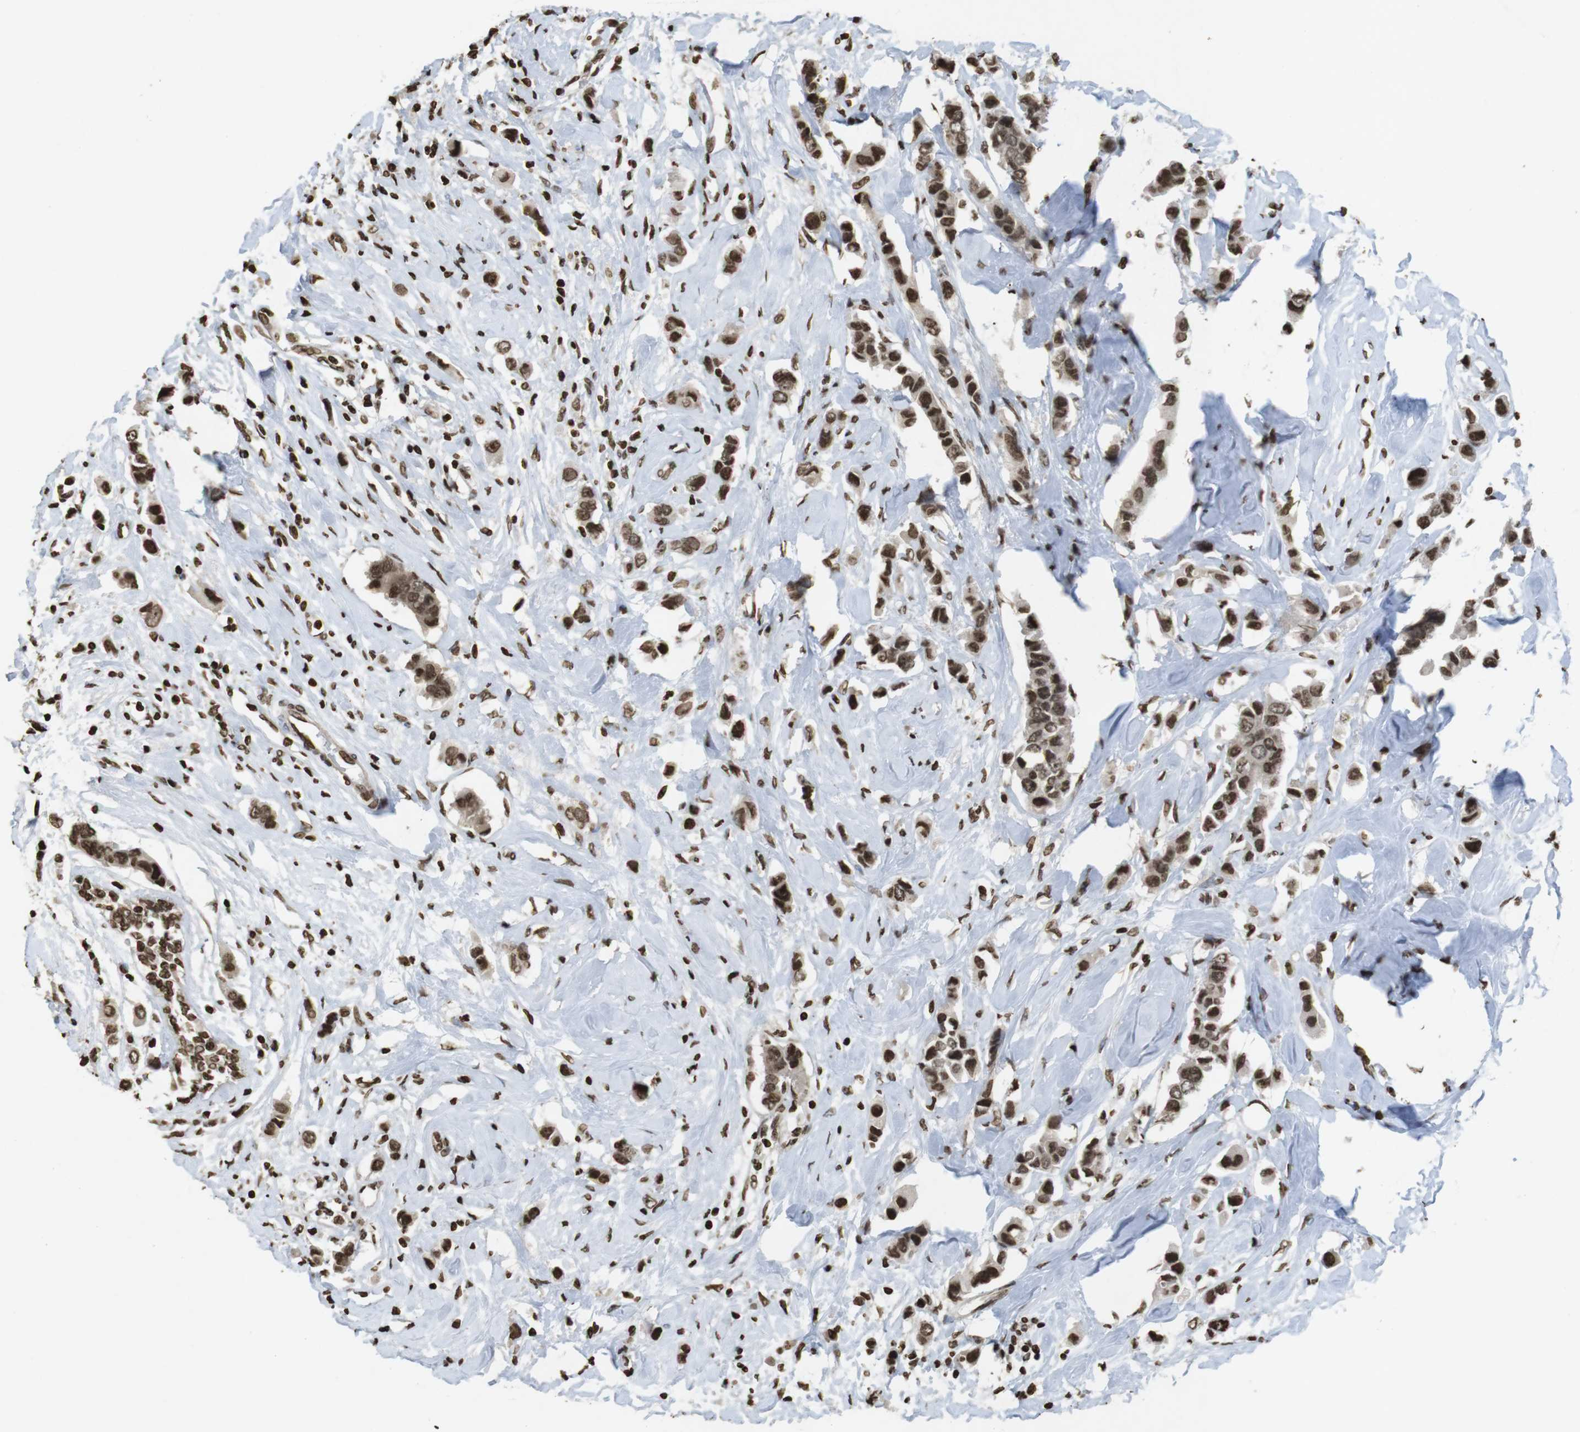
{"staining": {"intensity": "moderate", "quantity": "25%-75%", "location": "cytoplasmic/membranous,nuclear"}, "tissue": "breast cancer", "cell_type": "Tumor cells", "image_type": "cancer", "snomed": [{"axis": "morphology", "description": "Normal tissue, NOS"}, {"axis": "morphology", "description": "Duct carcinoma"}, {"axis": "topography", "description": "Breast"}], "caption": "Immunohistochemical staining of breast cancer reveals medium levels of moderate cytoplasmic/membranous and nuclear protein expression in about 25%-75% of tumor cells.", "gene": "FOXA3", "patient": {"sex": "female", "age": 50}}